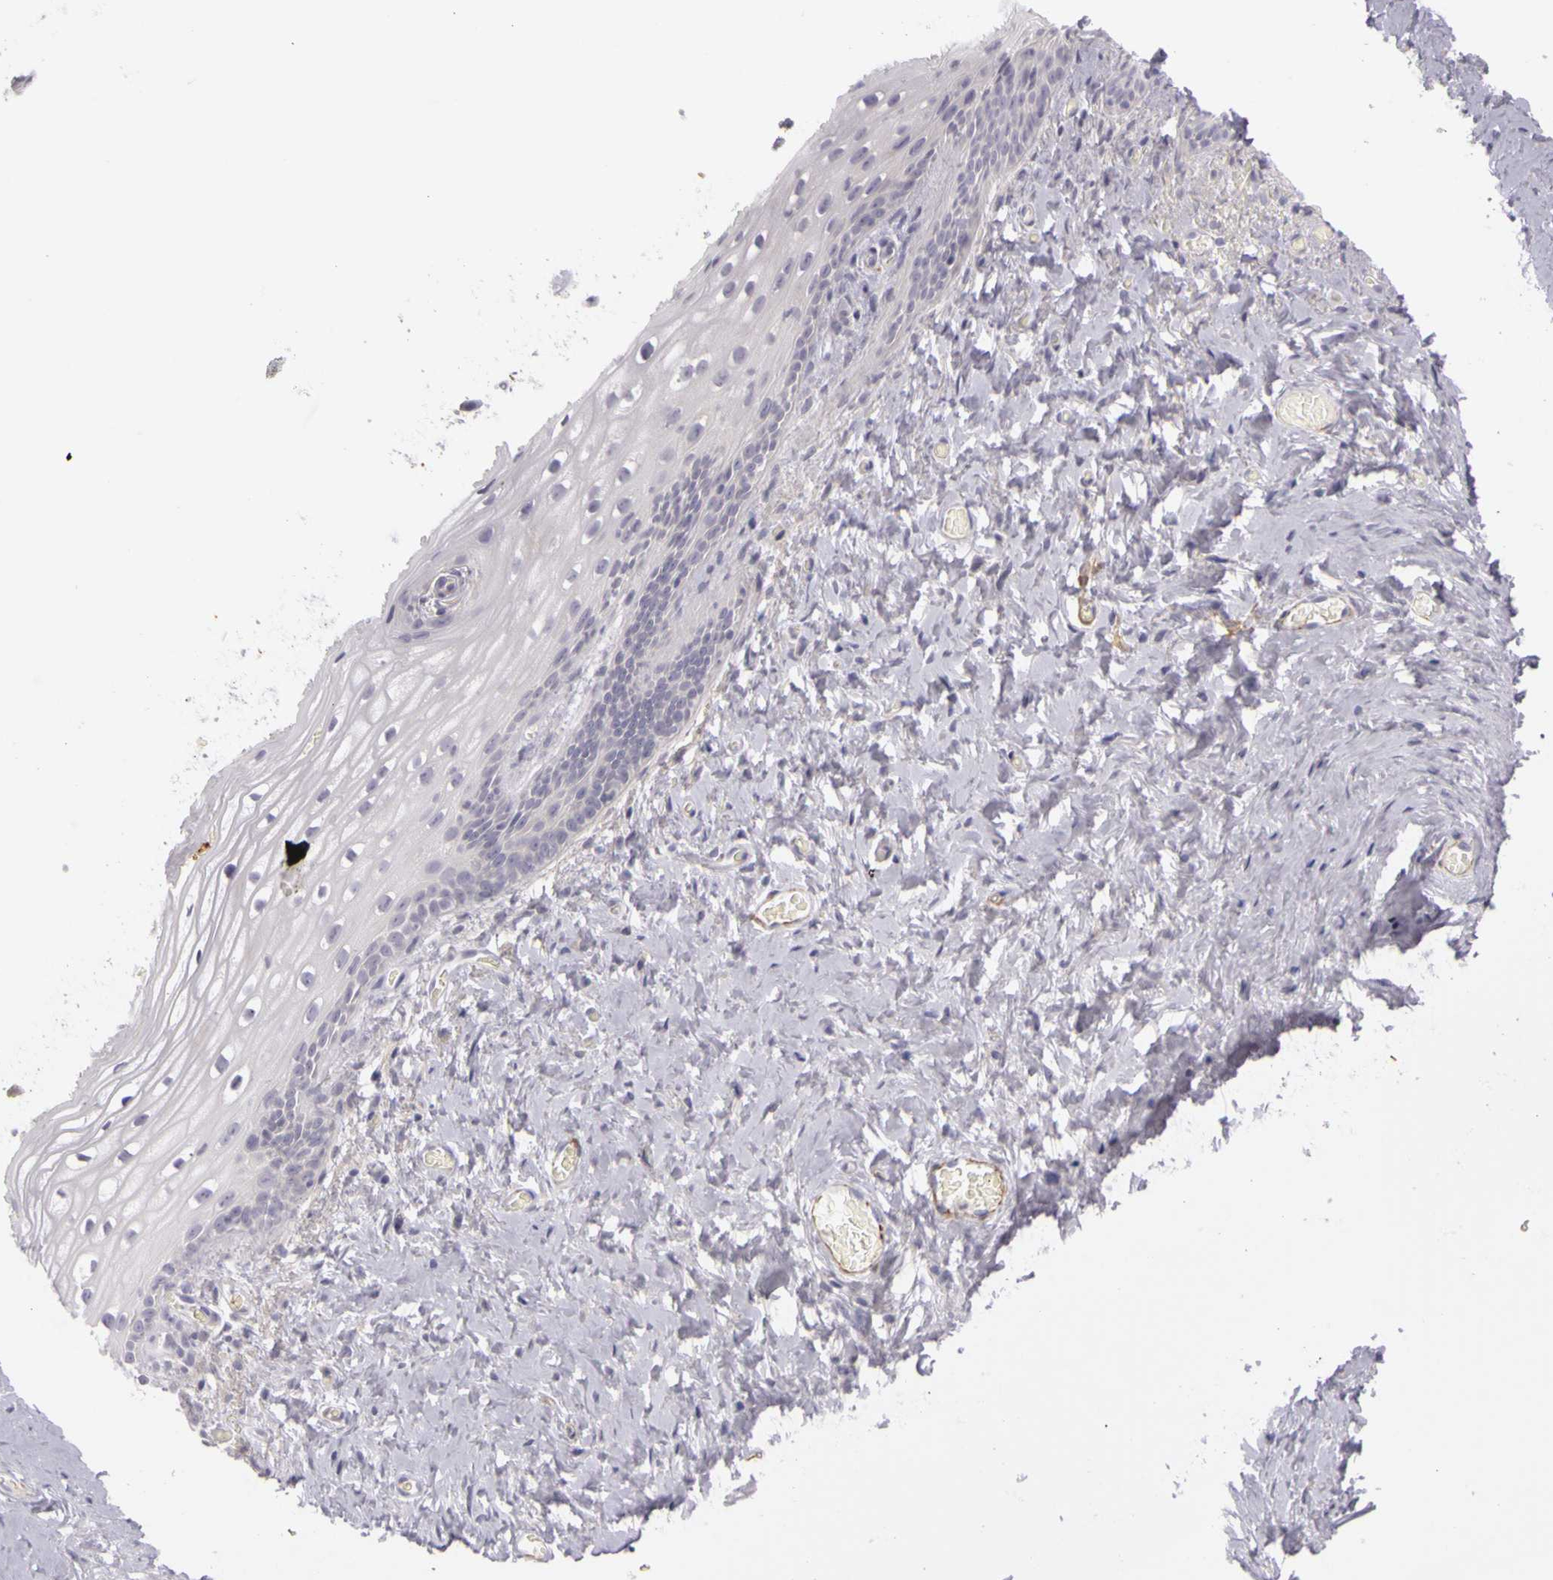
{"staining": {"intensity": "negative", "quantity": "none", "location": "none"}, "tissue": "vagina", "cell_type": "Squamous epithelial cells", "image_type": "normal", "snomed": [{"axis": "morphology", "description": "Normal tissue, NOS"}, {"axis": "topography", "description": "Vagina"}], "caption": "DAB immunohistochemical staining of benign human vagina shows no significant expression in squamous epithelial cells. (IHC, brightfield microscopy, high magnification).", "gene": "CNTN2", "patient": {"sex": "female", "age": 61}}